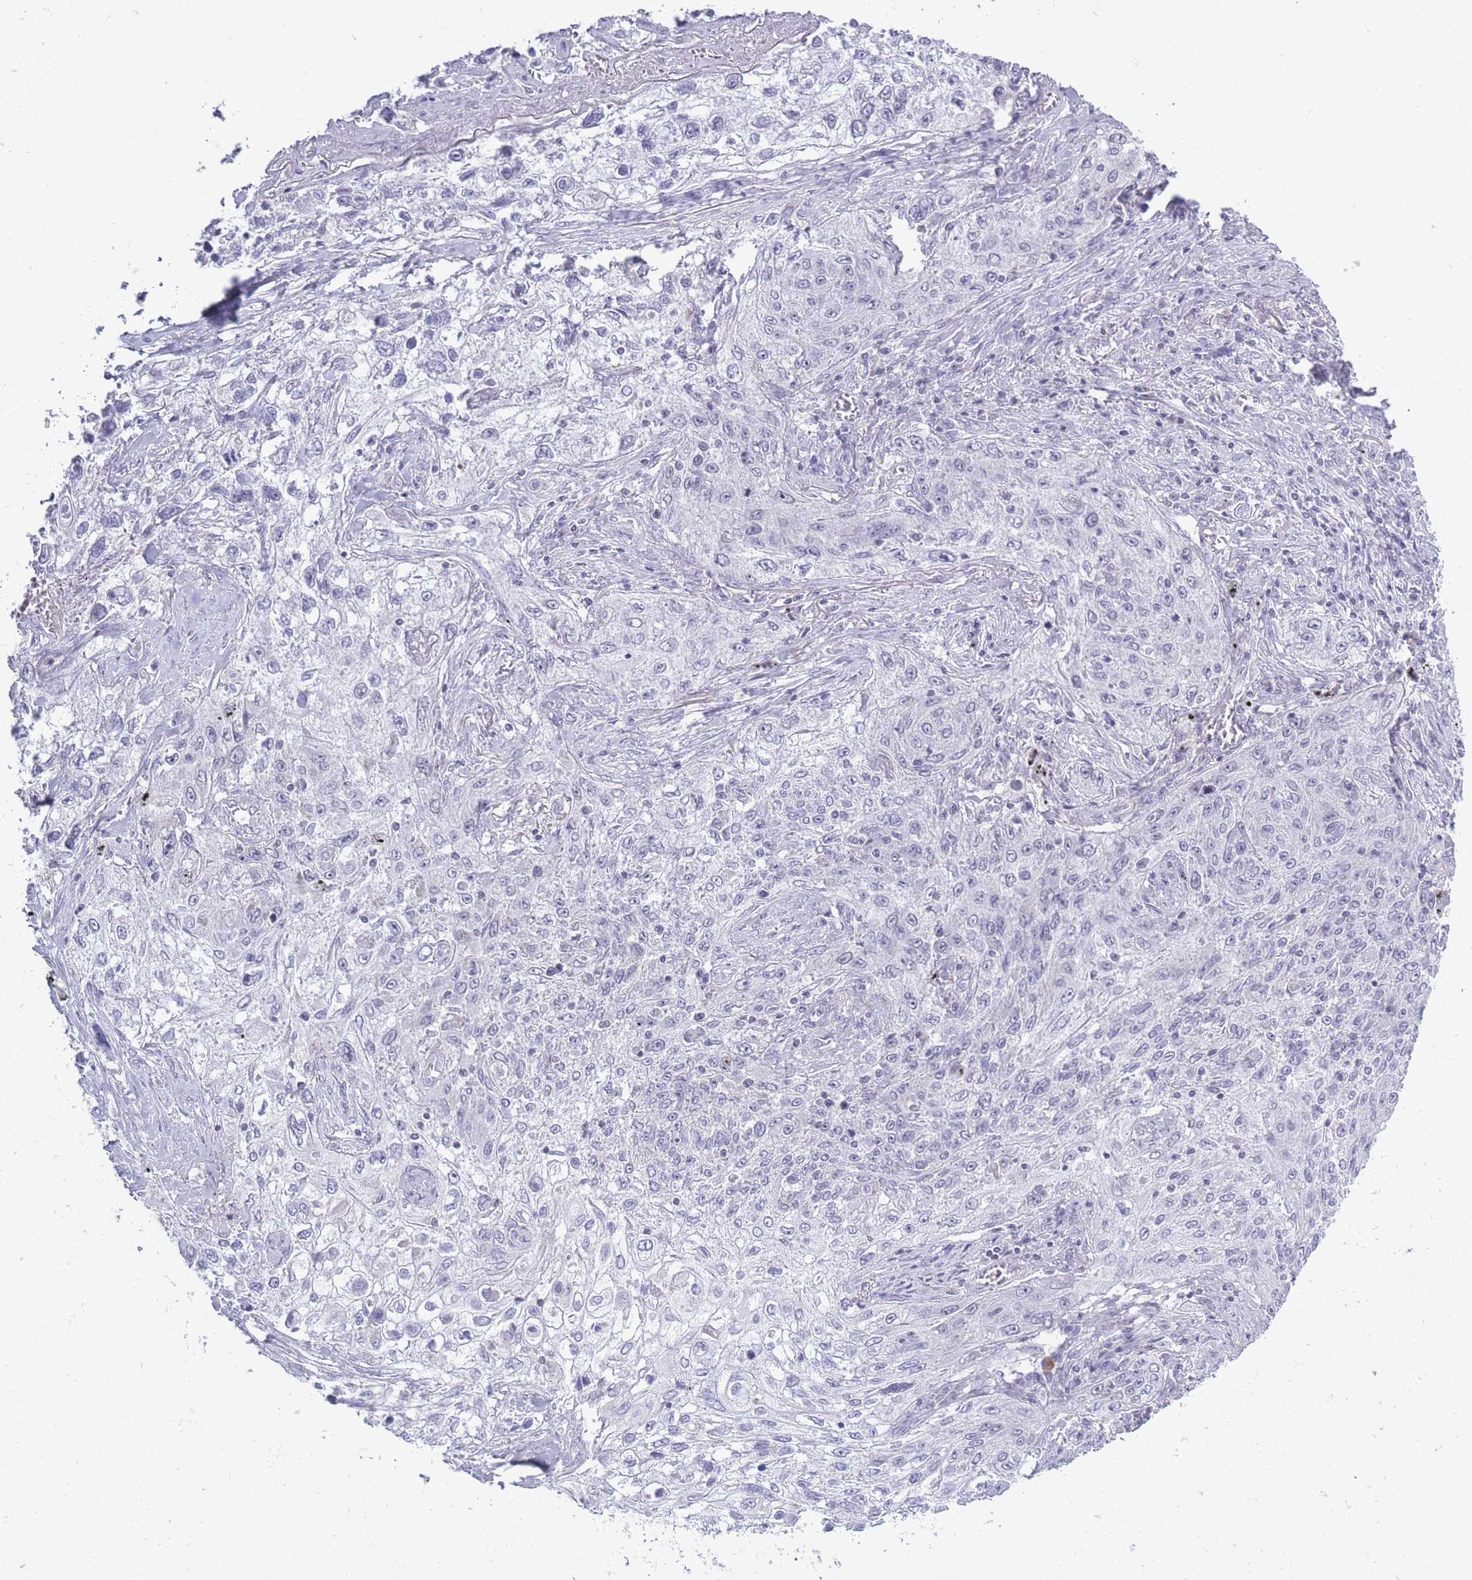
{"staining": {"intensity": "negative", "quantity": "none", "location": "none"}, "tissue": "lung cancer", "cell_type": "Tumor cells", "image_type": "cancer", "snomed": [{"axis": "morphology", "description": "Squamous cell carcinoma, NOS"}, {"axis": "topography", "description": "Lung"}], "caption": "This is an IHC micrograph of human squamous cell carcinoma (lung). There is no positivity in tumor cells.", "gene": "ZBTB24", "patient": {"sex": "female", "age": 69}}